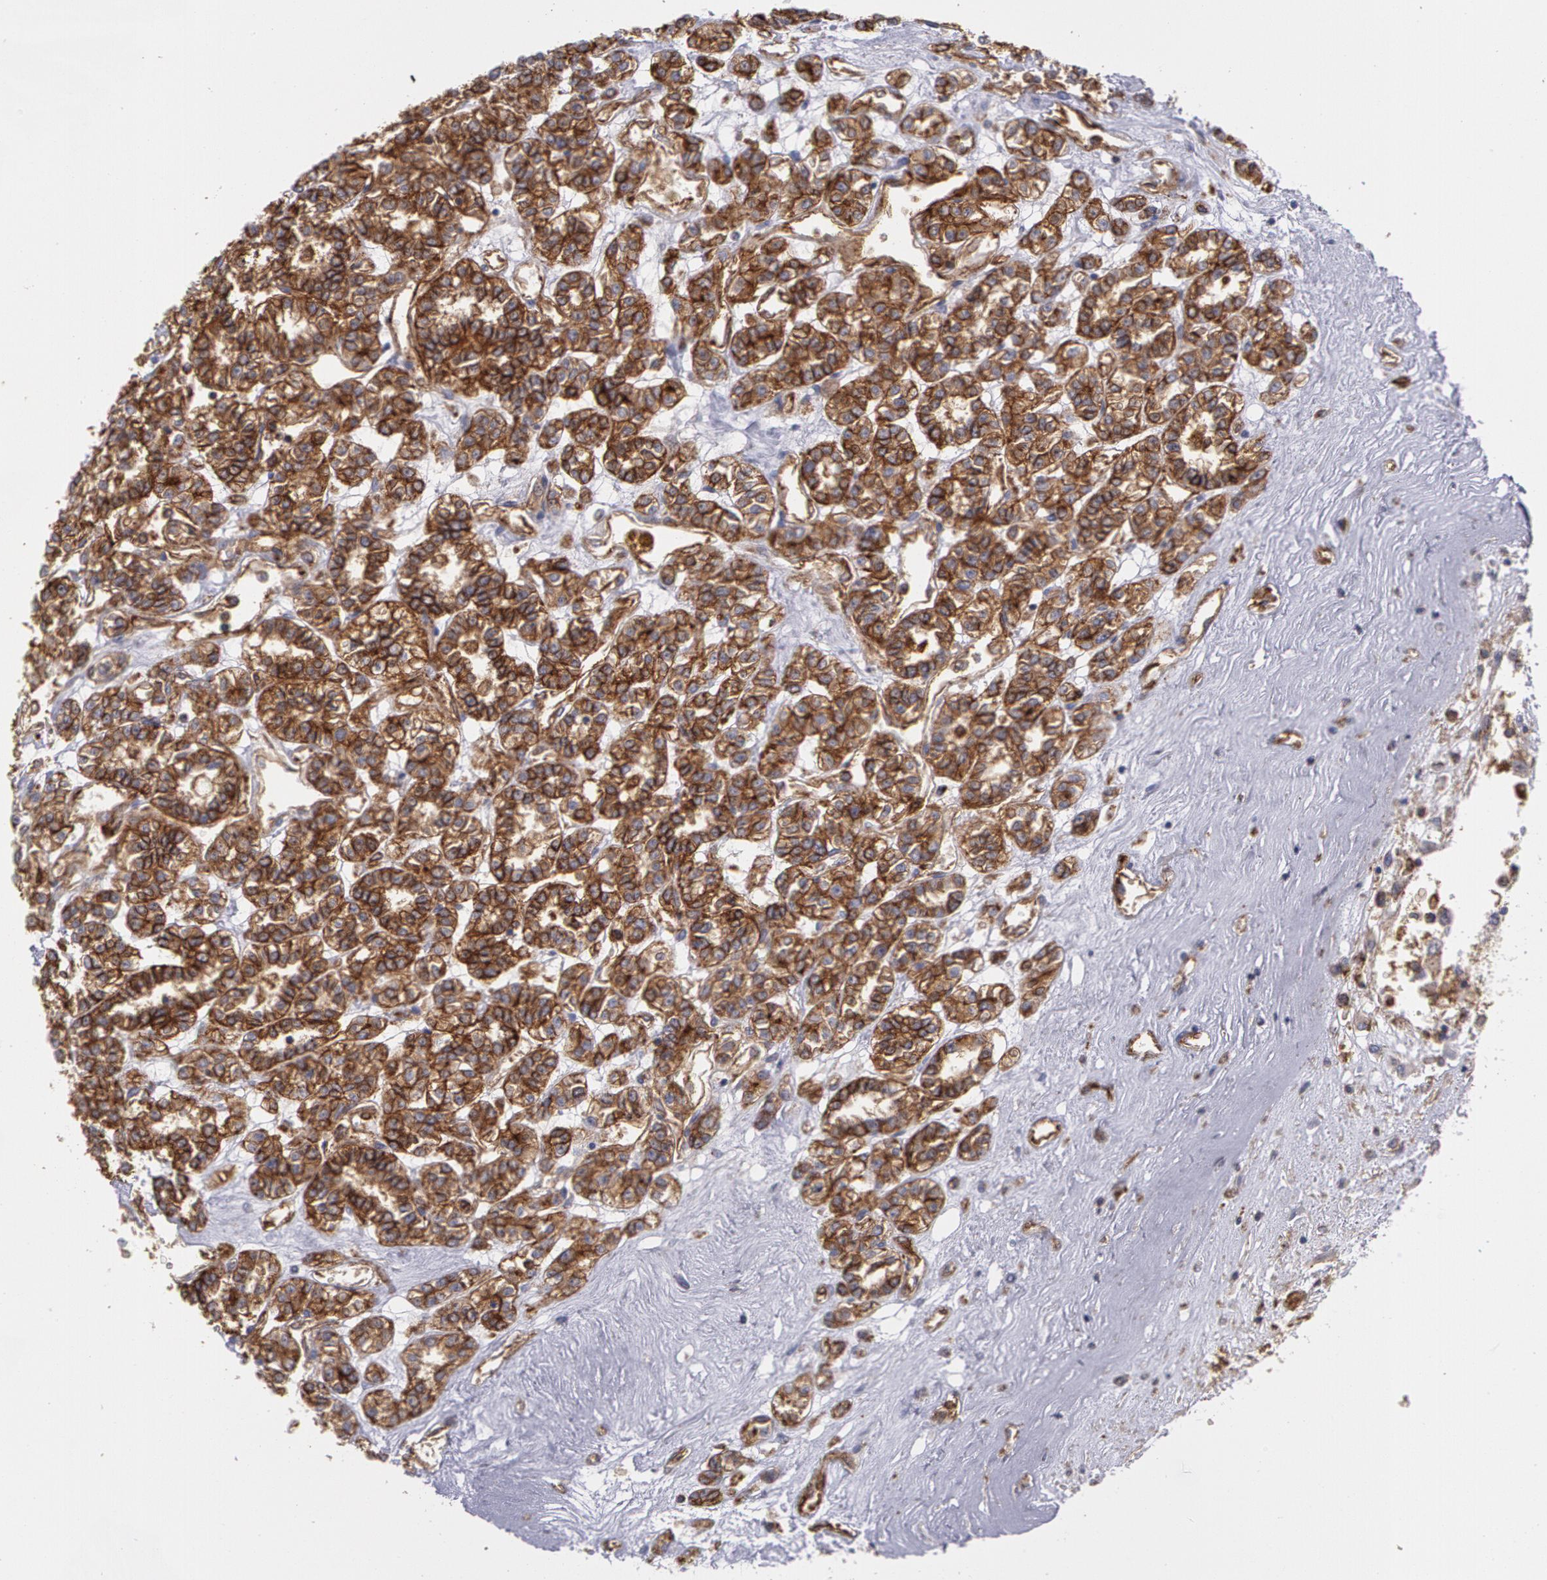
{"staining": {"intensity": "strong", "quantity": ">75%", "location": "cytoplasmic/membranous"}, "tissue": "renal cancer", "cell_type": "Tumor cells", "image_type": "cancer", "snomed": [{"axis": "morphology", "description": "Adenocarcinoma, NOS"}, {"axis": "topography", "description": "Kidney"}], "caption": "Brown immunohistochemical staining in adenocarcinoma (renal) displays strong cytoplasmic/membranous staining in approximately >75% of tumor cells.", "gene": "FLOT2", "patient": {"sex": "female", "age": 76}}